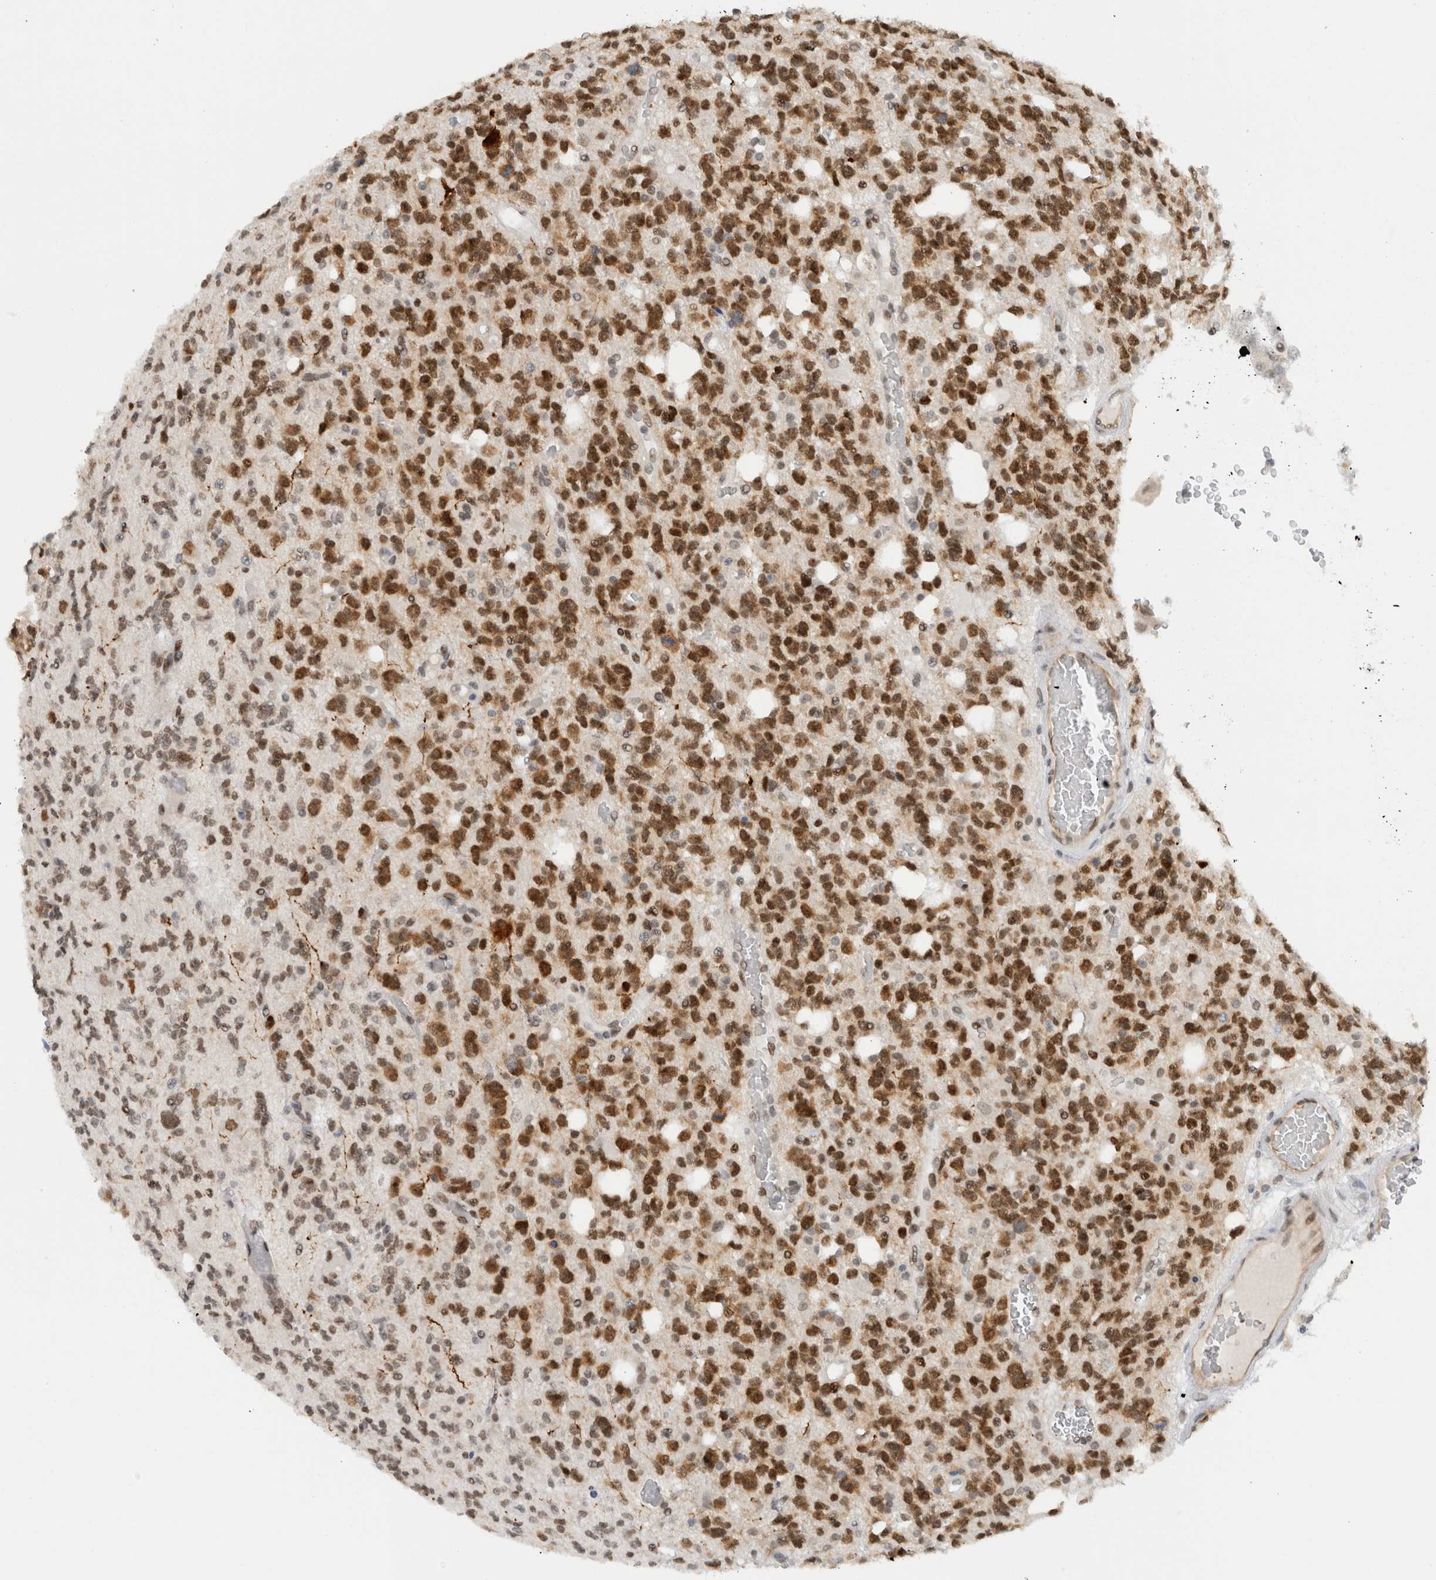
{"staining": {"intensity": "strong", "quantity": "25%-75%", "location": "nuclear"}, "tissue": "glioma", "cell_type": "Tumor cells", "image_type": "cancer", "snomed": [{"axis": "morphology", "description": "Glioma, malignant, High grade"}, {"axis": "topography", "description": "Brain"}], "caption": "A brown stain labels strong nuclear staining of a protein in high-grade glioma (malignant) tumor cells. (IHC, brightfield microscopy, high magnification).", "gene": "HNRNPR", "patient": {"sex": "female", "age": 62}}